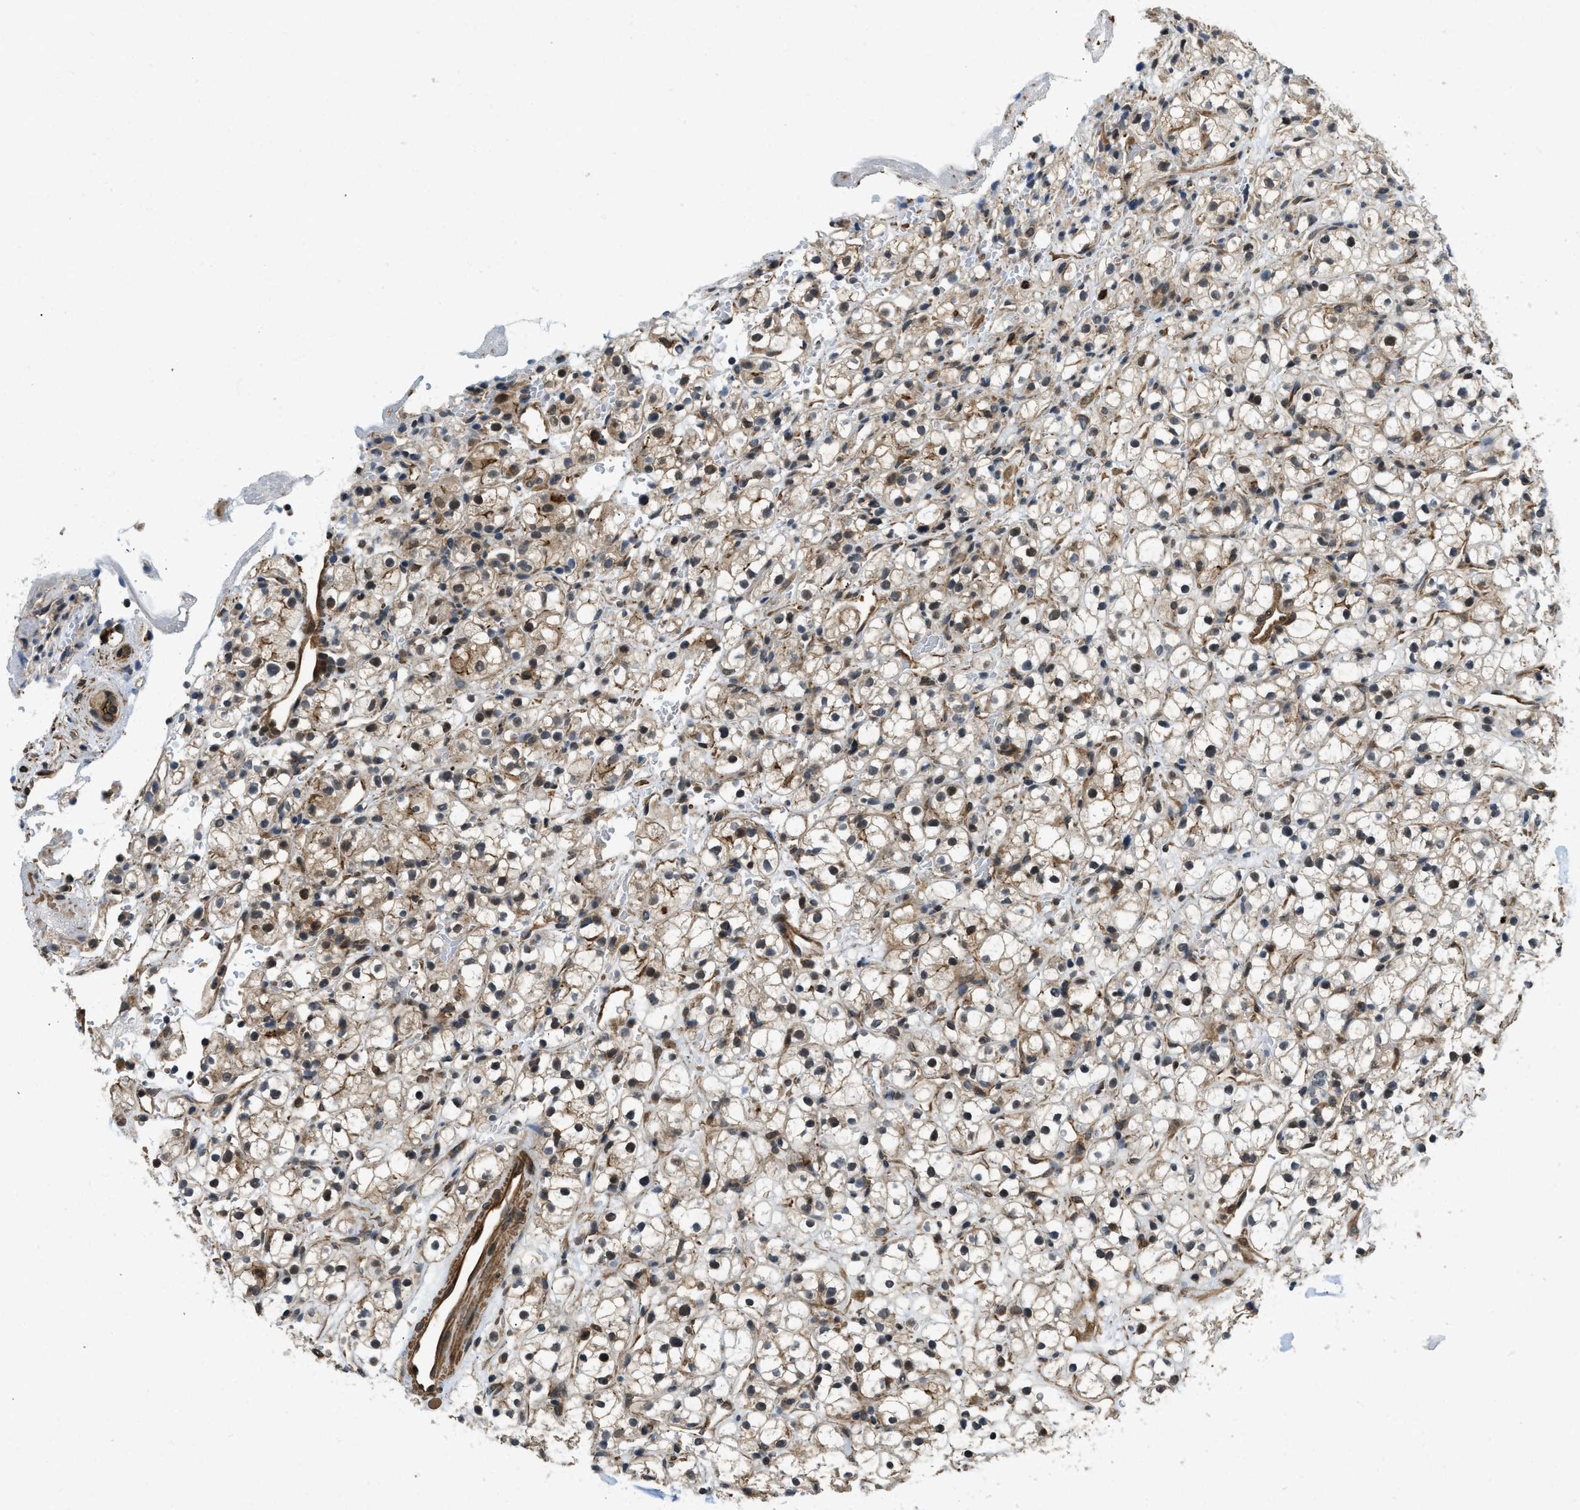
{"staining": {"intensity": "moderate", "quantity": "25%-75%", "location": "cytoplasmic/membranous"}, "tissue": "renal cancer", "cell_type": "Tumor cells", "image_type": "cancer", "snomed": [{"axis": "morphology", "description": "Adenocarcinoma, NOS"}, {"axis": "topography", "description": "Kidney"}], "caption": "Immunohistochemistry histopathology image of neoplastic tissue: human renal cancer stained using immunohistochemistry demonstrates medium levels of moderate protein expression localized specifically in the cytoplasmic/membranous of tumor cells, appearing as a cytoplasmic/membranous brown color.", "gene": "CGN", "patient": {"sex": "male", "age": 61}}